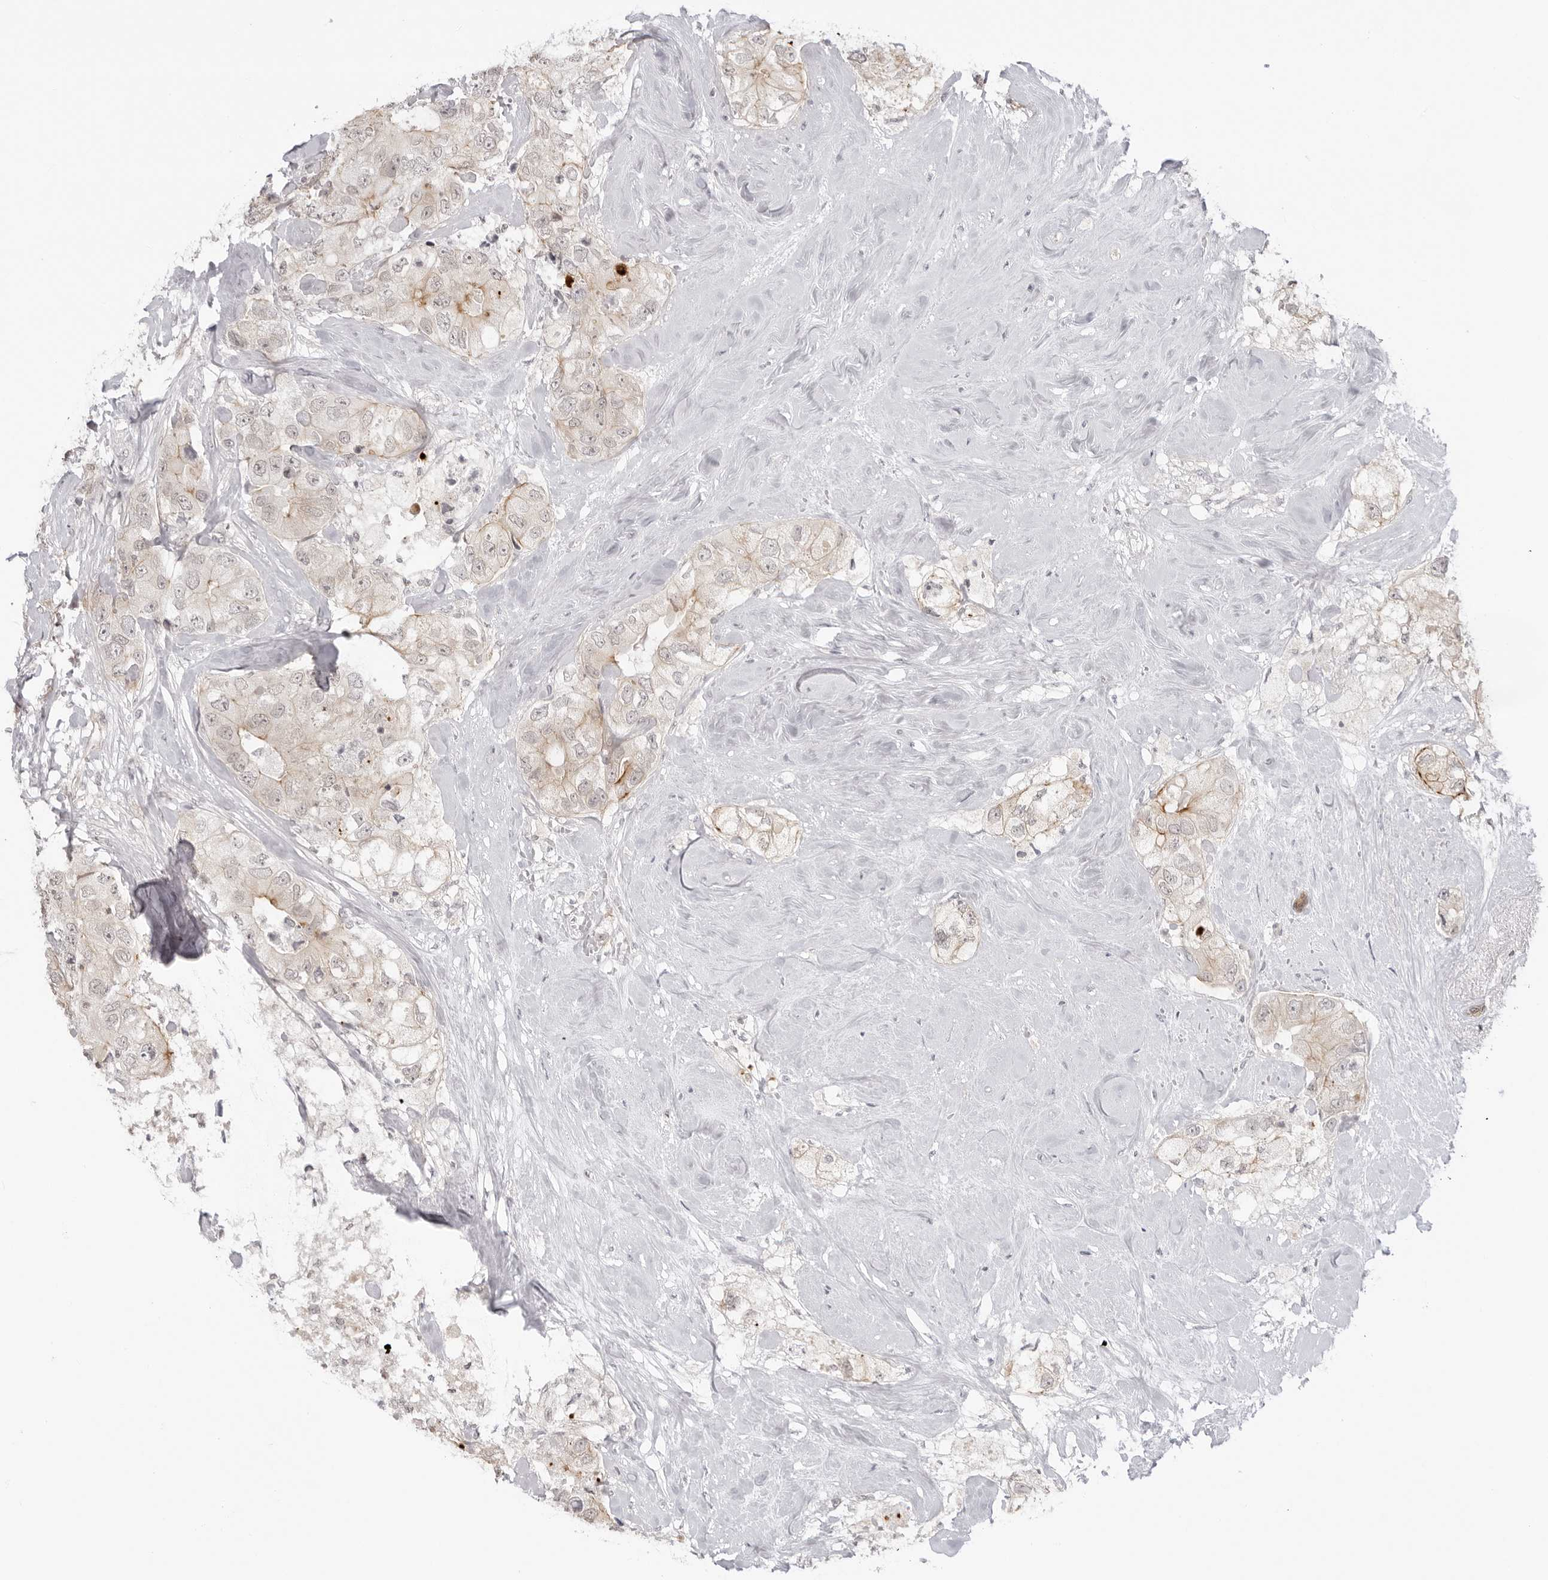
{"staining": {"intensity": "weak", "quantity": "25%-75%", "location": "cytoplasmic/membranous"}, "tissue": "breast cancer", "cell_type": "Tumor cells", "image_type": "cancer", "snomed": [{"axis": "morphology", "description": "Duct carcinoma"}, {"axis": "topography", "description": "Breast"}], "caption": "Protein positivity by immunohistochemistry (IHC) demonstrates weak cytoplasmic/membranous expression in approximately 25%-75% of tumor cells in breast invasive ductal carcinoma.", "gene": "TRAPPC3", "patient": {"sex": "female", "age": 62}}